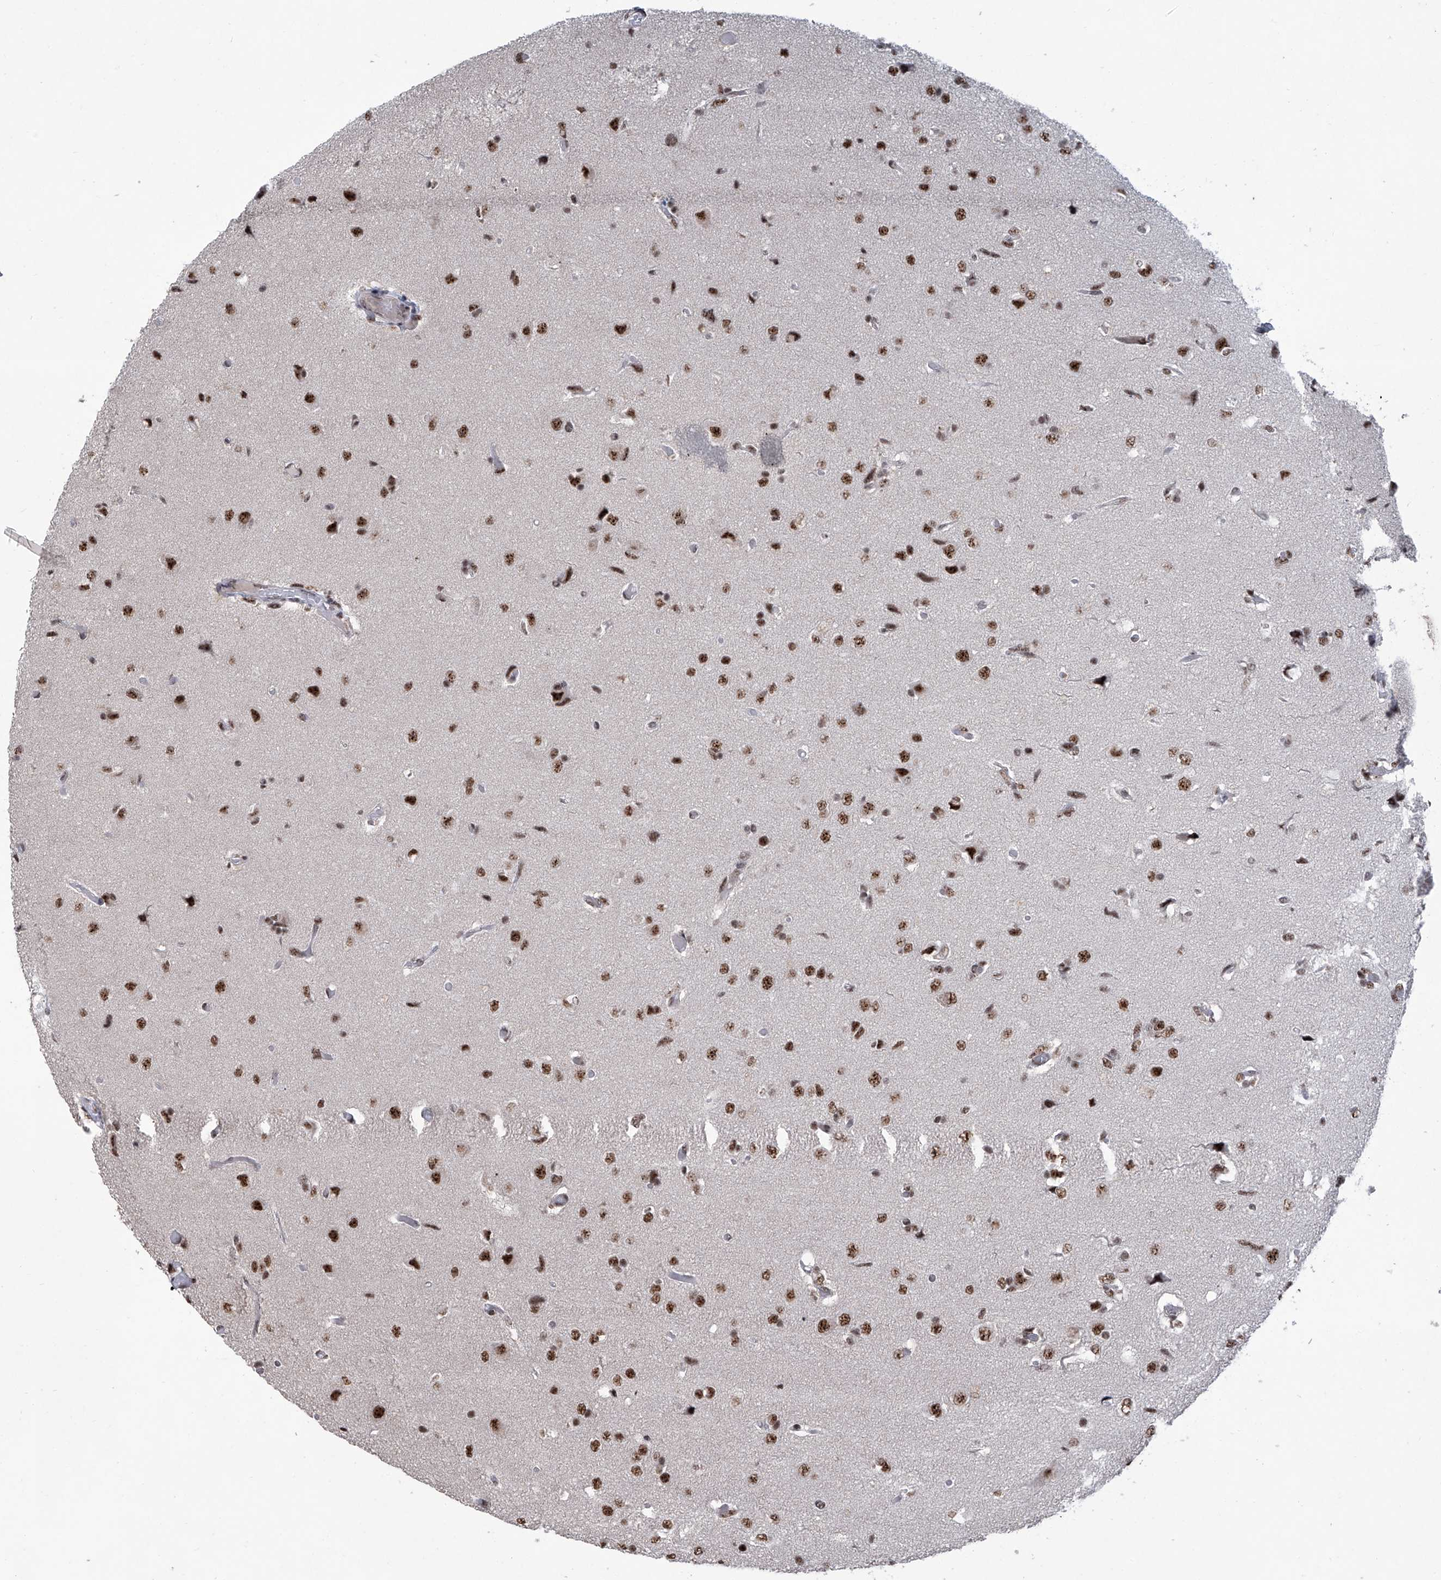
{"staining": {"intensity": "strong", "quantity": ">75%", "location": "nuclear"}, "tissue": "glioma", "cell_type": "Tumor cells", "image_type": "cancer", "snomed": [{"axis": "morphology", "description": "Glioma, malignant, High grade"}, {"axis": "topography", "description": "Brain"}], "caption": "Immunohistochemistry (IHC) (DAB (3,3'-diaminobenzidine)) staining of human malignant high-grade glioma reveals strong nuclear protein positivity in about >75% of tumor cells.", "gene": "FBXL4", "patient": {"sex": "female", "age": 59}}